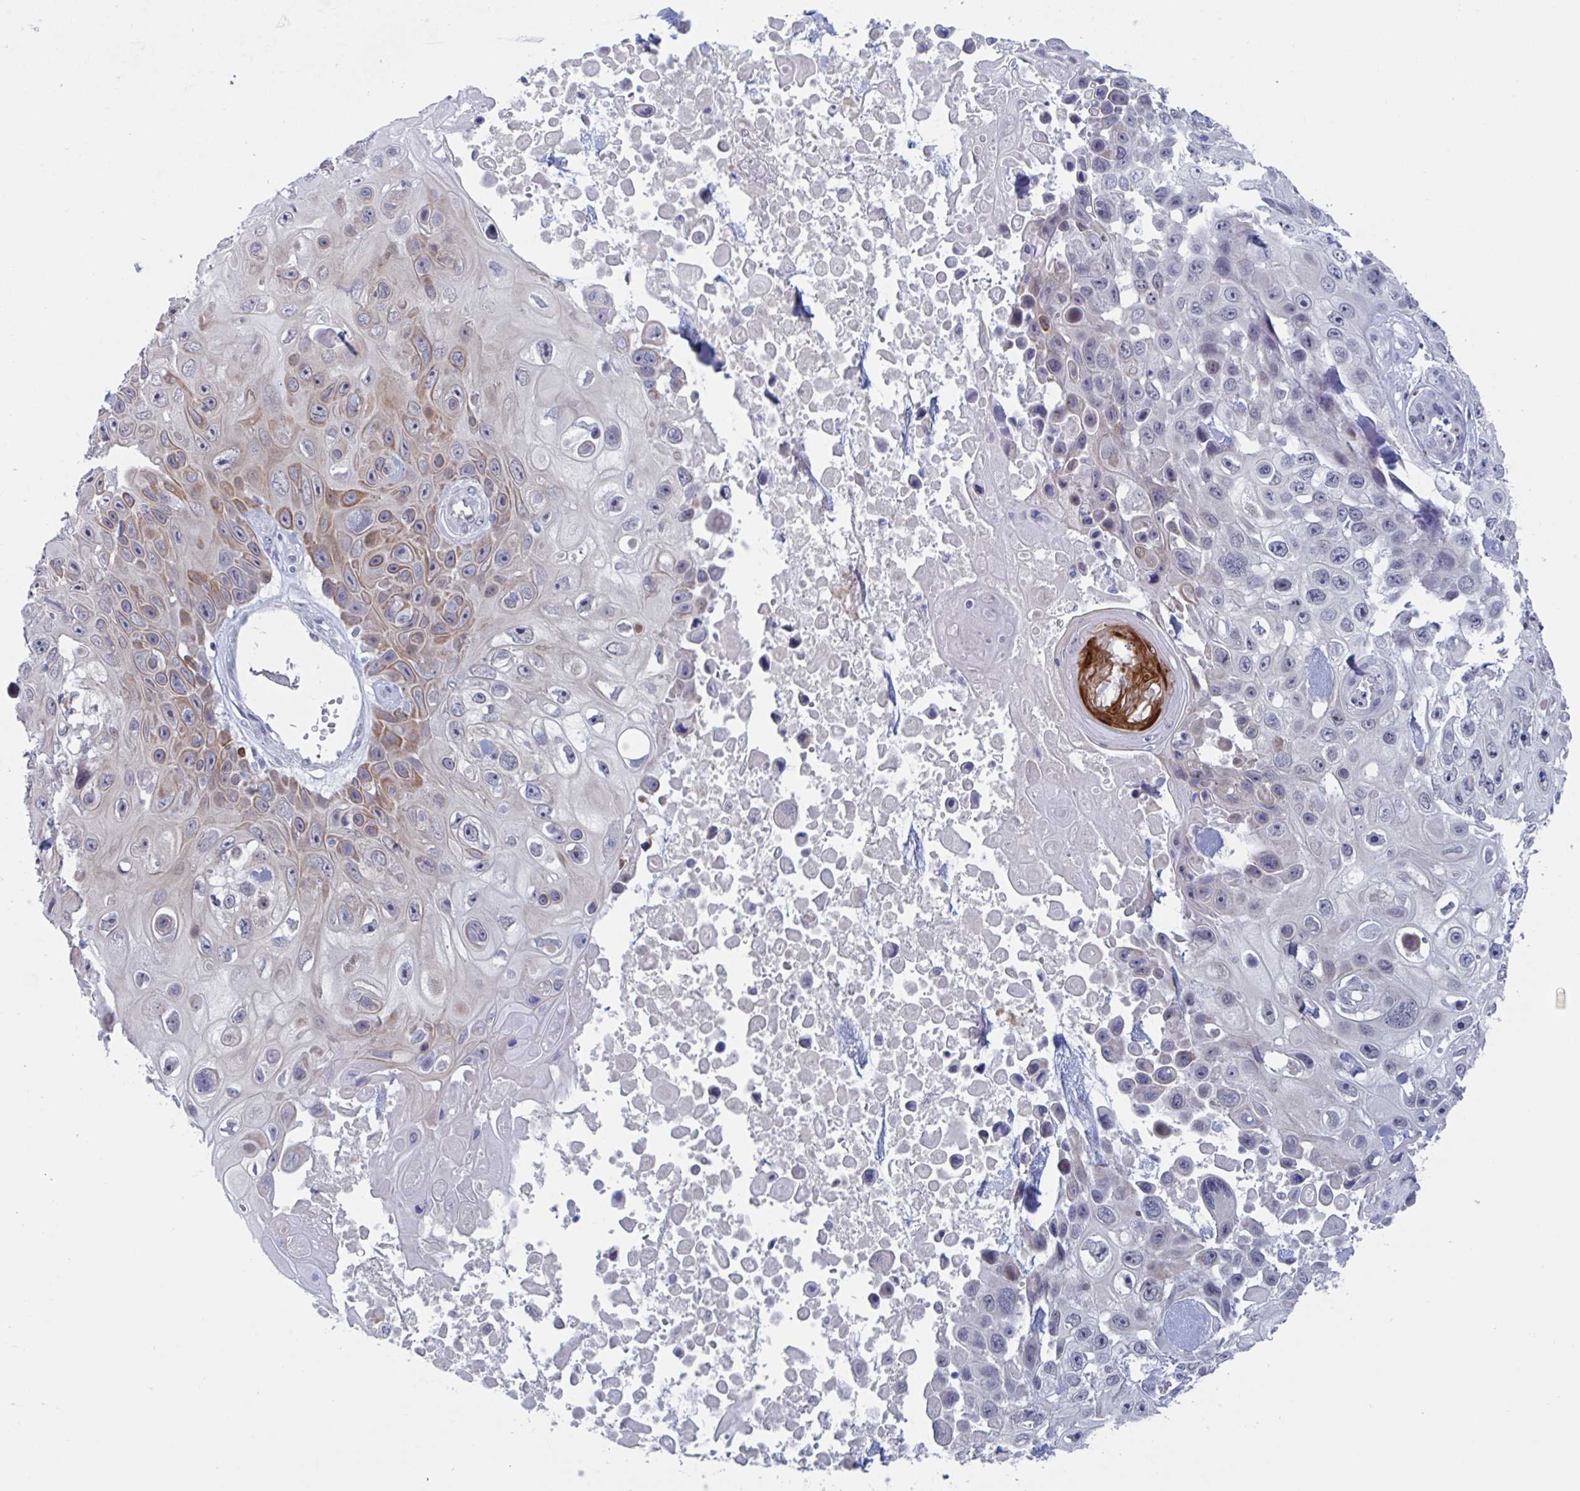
{"staining": {"intensity": "moderate", "quantity": "<25%", "location": "cytoplasmic/membranous"}, "tissue": "skin cancer", "cell_type": "Tumor cells", "image_type": "cancer", "snomed": [{"axis": "morphology", "description": "Squamous cell carcinoma, NOS"}, {"axis": "topography", "description": "Skin"}], "caption": "Immunohistochemical staining of skin squamous cell carcinoma shows low levels of moderate cytoplasmic/membranous positivity in approximately <25% of tumor cells.", "gene": "KDM4D", "patient": {"sex": "male", "age": 82}}